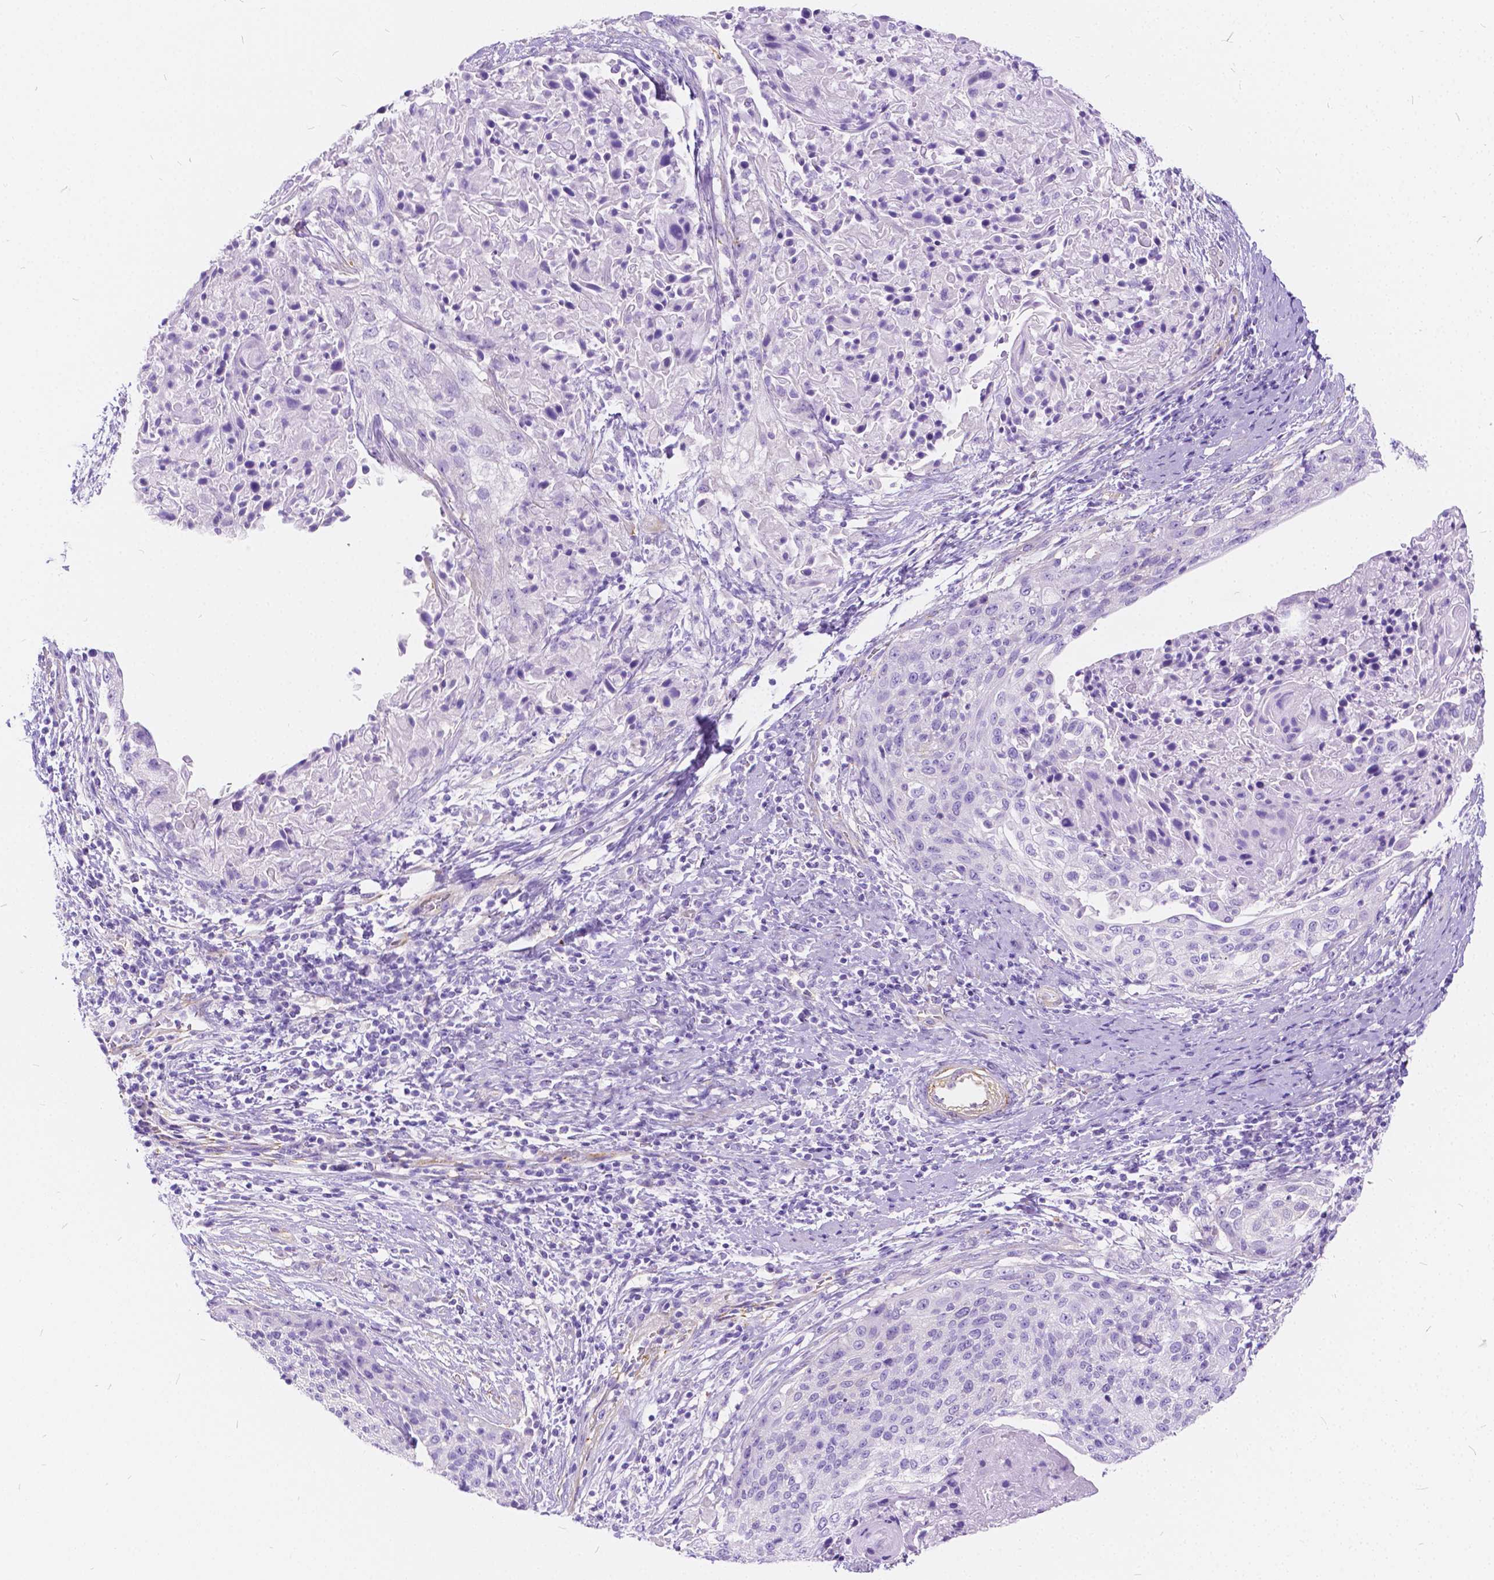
{"staining": {"intensity": "negative", "quantity": "none", "location": "none"}, "tissue": "cervical cancer", "cell_type": "Tumor cells", "image_type": "cancer", "snomed": [{"axis": "morphology", "description": "Squamous cell carcinoma, NOS"}, {"axis": "topography", "description": "Cervix"}], "caption": "There is no significant expression in tumor cells of cervical cancer (squamous cell carcinoma).", "gene": "CHRM1", "patient": {"sex": "female", "age": 31}}